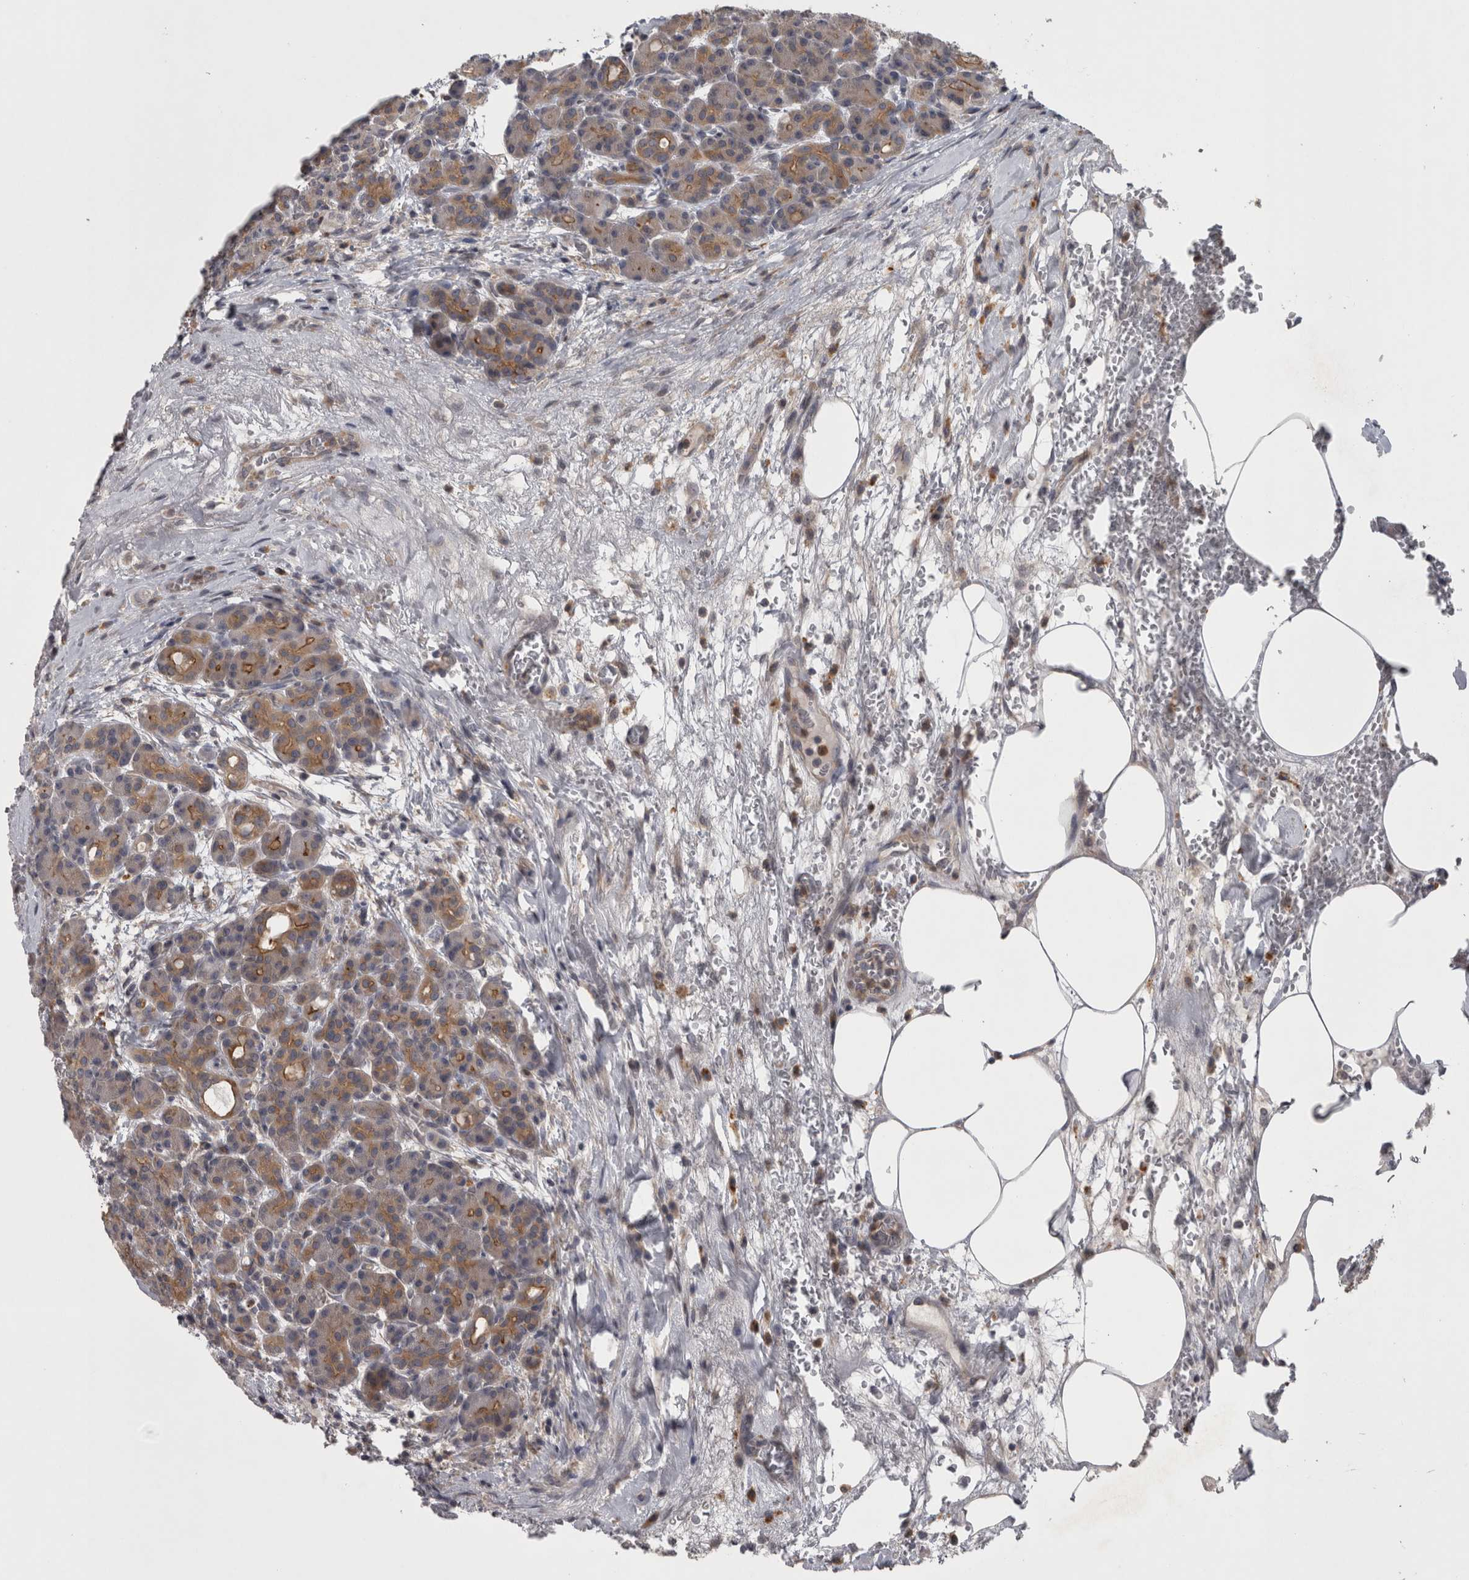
{"staining": {"intensity": "moderate", "quantity": "<25%", "location": "cytoplasmic/membranous"}, "tissue": "pancreas", "cell_type": "Exocrine glandular cells", "image_type": "normal", "snomed": [{"axis": "morphology", "description": "Normal tissue, NOS"}, {"axis": "topography", "description": "Pancreas"}], "caption": "Immunohistochemistry of normal pancreas shows low levels of moderate cytoplasmic/membranous positivity in about <25% of exocrine glandular cells.", "gene": "PRKCI", "patient": {"sex": "male", "age": 63}}